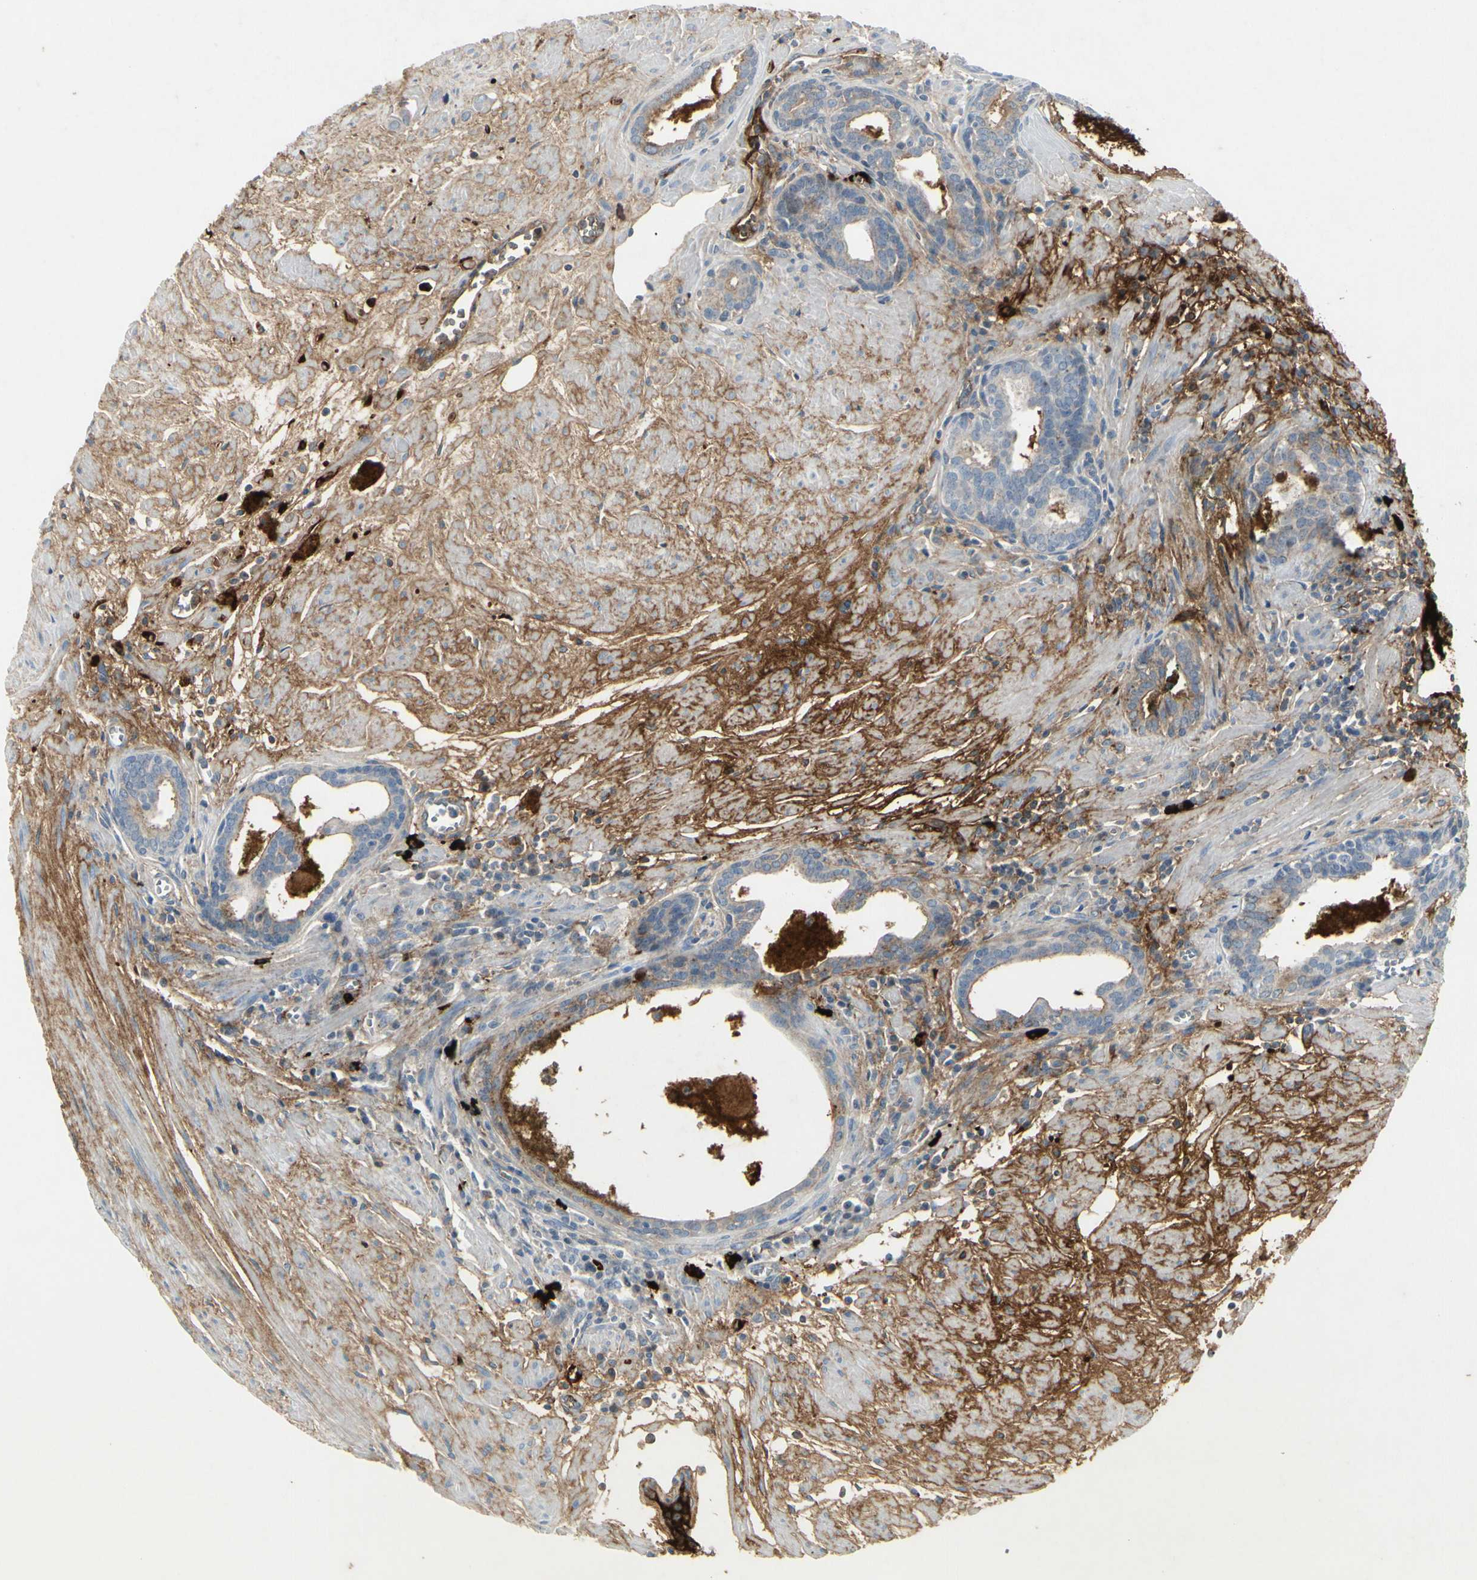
{"staining": {"intensity": "moderate", "quantity": "<25%", "location": "cytoplasmic/membranous"}, "tissue": "prostate cancer", "cell_type": "Tumor cells", "image_type": "cancer", "snomed": [{"axis": "morphology", "description": "Adenocarcinoma, Low grade"}, {"axis": "topography", "description": "Prostate"}], "caption": "Prostate cancer (low-grade adenocarcinoma) stained with DAB immunohistochemistry (IHC) demonstrates low levels of moderate cytoplasmic/membranous positivity in approximately <25% of tumor cells.", "gene": "IGHM", "patient": {"sex": "male", "age": 57}}